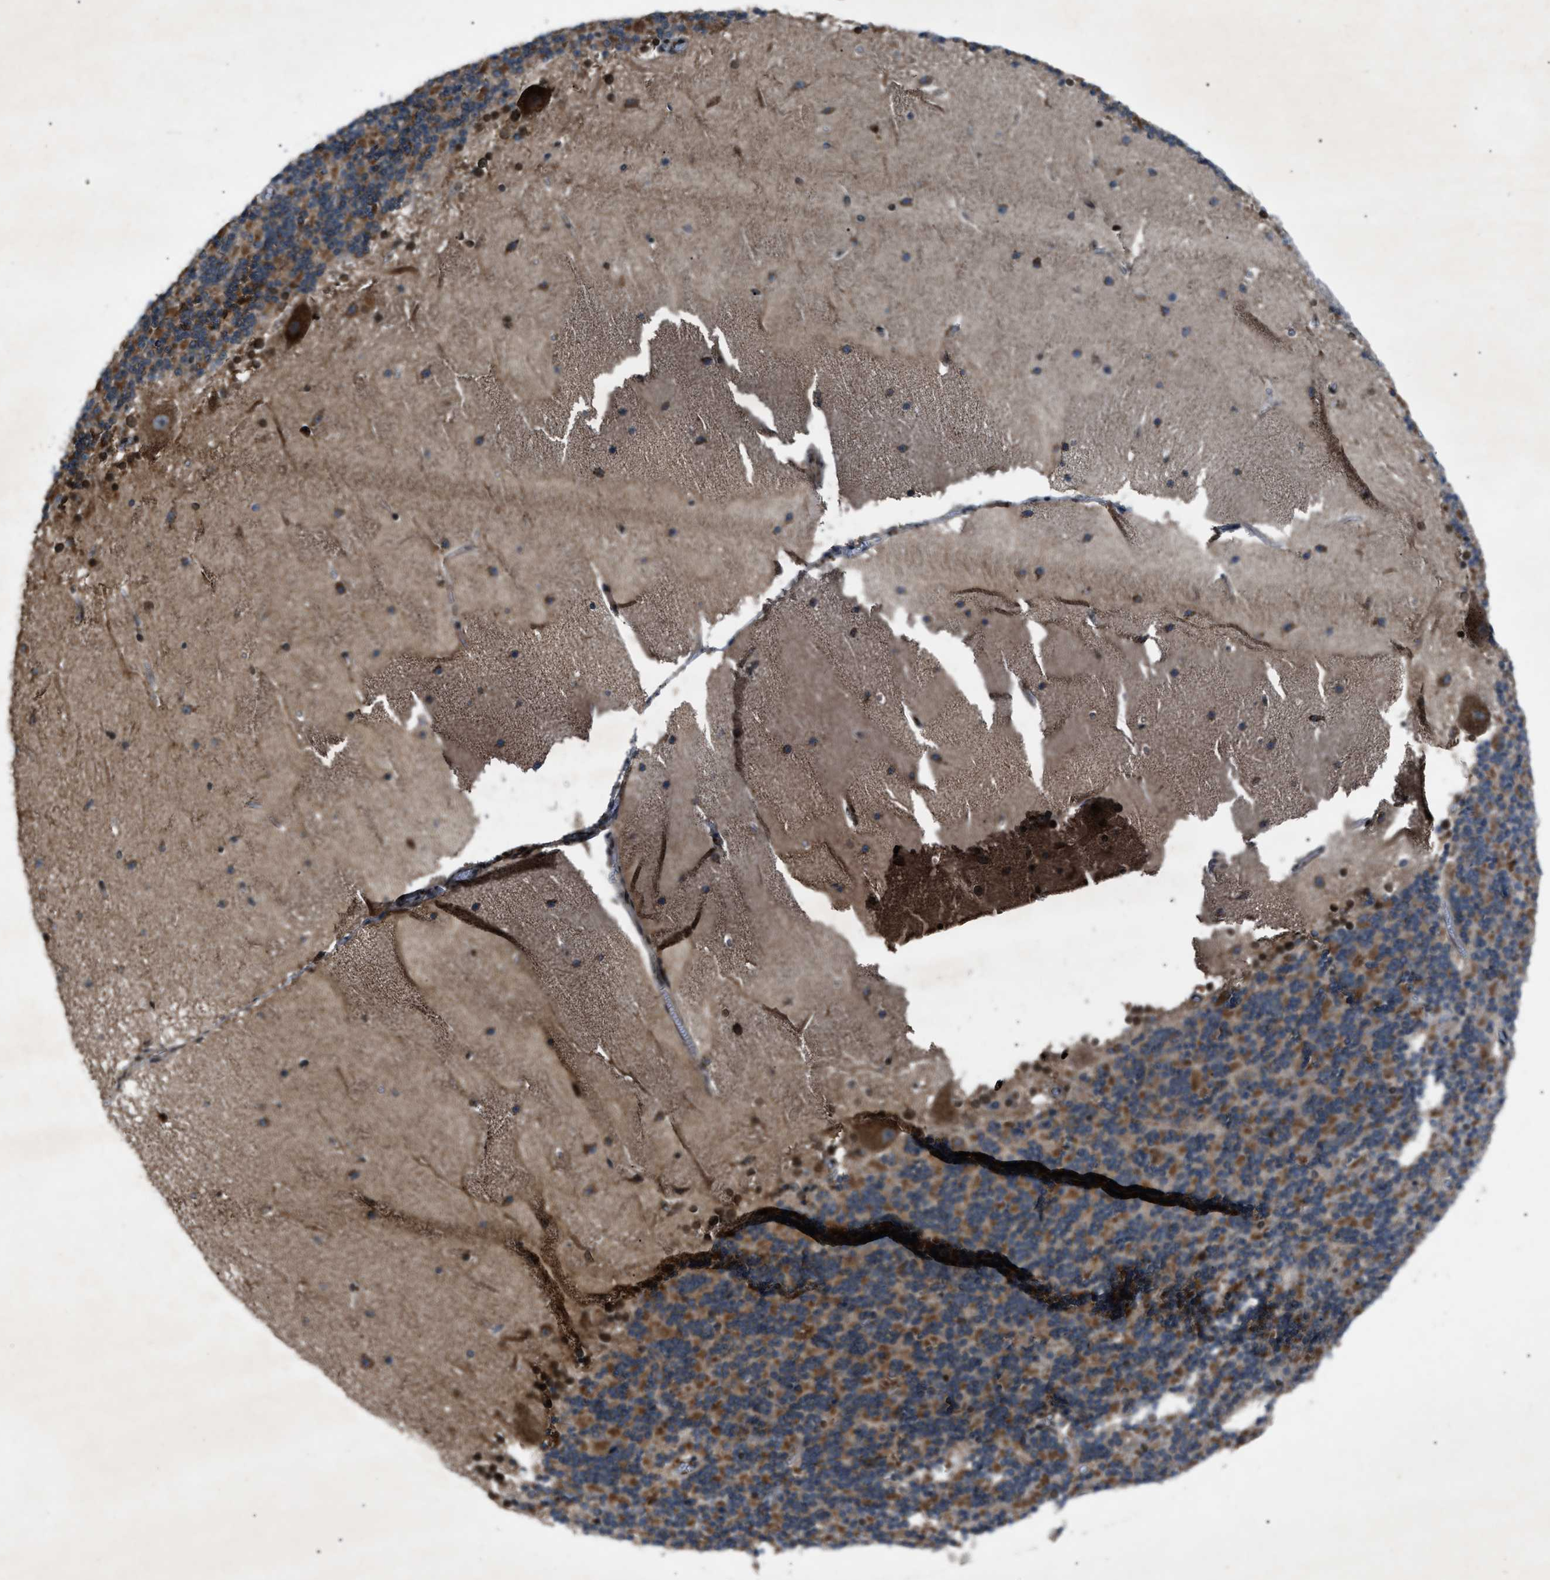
{"staining": {"intensity": "moderate", "quantity": "25%-75%", "location": "cytoplasmic/membranous"}, "tissue": "cerebellum", "cell_type": "Cells in granular layer", "image_type": "normal", "snomed": [{"axis": "morphology", "description": "Normal tissue, NOS"}, {"axis": "topography", "description": "Cerebellum"}], "caption": "Immunohistochemistry of normal cerebellum exhibits medium levels of moderate cytoplasmic/membranous expression in approximately 25%-75% of cells in granular layer.", "gene": "ZFAND2A", "patient": {"sex": "female", "age": 19}}